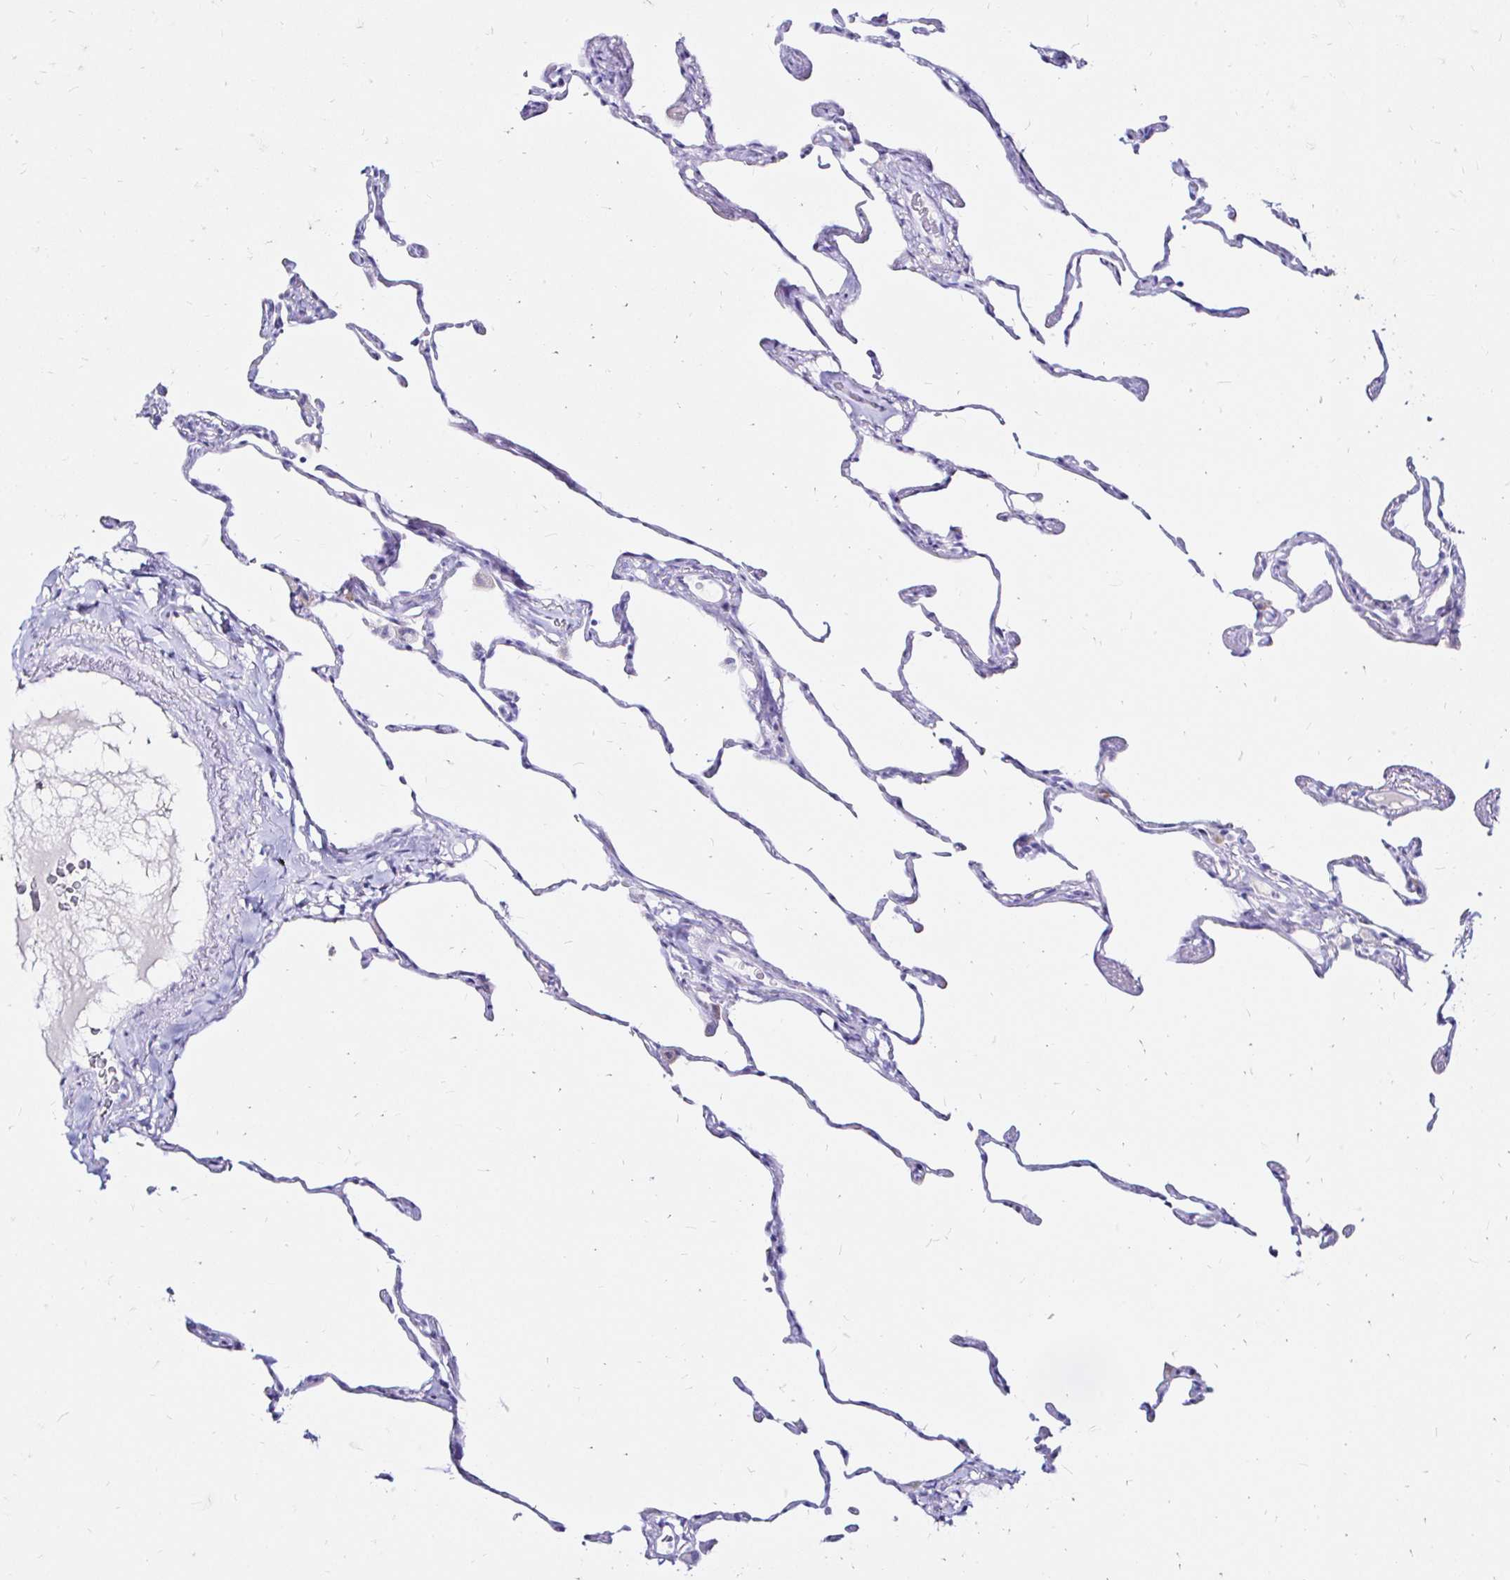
{"staining": {"intensity": "negative", "quantity": "none", "location": "none"}, "tissue": "lung", "cell_type": "Alveolar cells", "image_type": "normal", "snomed": [{"axis": "morphology", "description": "Normal tissue, NOS"}, {"axis": "topography", "description": "Lung"}], "caption": "An immunohistochemistry image of unremarkable lung is shown. There is no staining in alveolar cells of lung.", "gene": "ZNF432", "patient": {"sex": "female", "age": 57}}